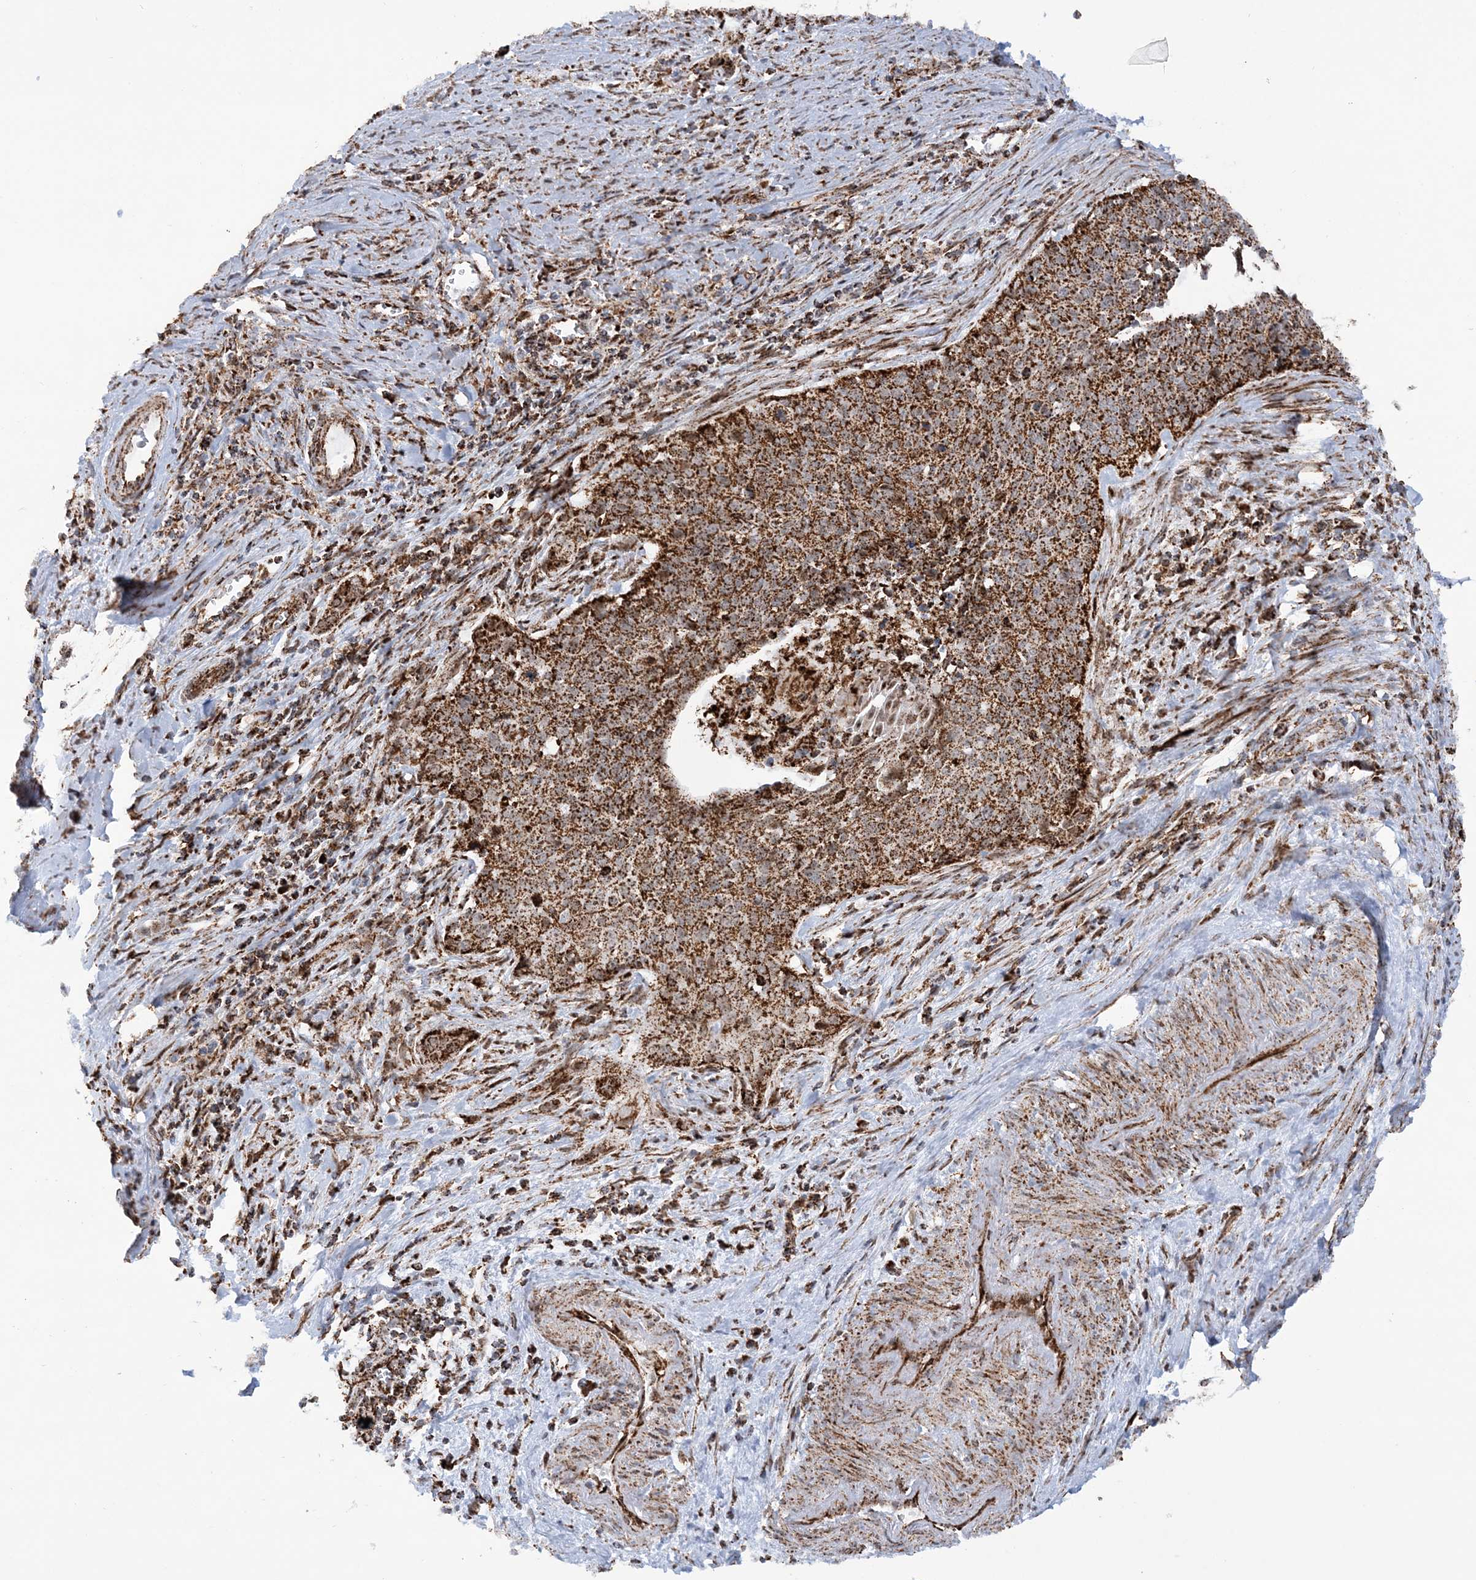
{"staining": {"intensity": "strong", "quantity": ">75%", "location": "cytoplasmic/membranous"}, "tissue": "cervical cancer", "cell_type": "Tumor cells", "image_type": "cancer", "snomed": [{"axis": "morphology", "description": "Squamous cell carcinoma, NOS"}, {"axis": "topography", "description": "Cervix"}], "caption": "Human squamous cell carcinoma (cervical) stained with a brown dye demonstrates strong cytoplasmic/membranous positive staining in about >75% of tumor cells.", "gene": "CRY2", "patient": {"sex": "female", "age": 55}}